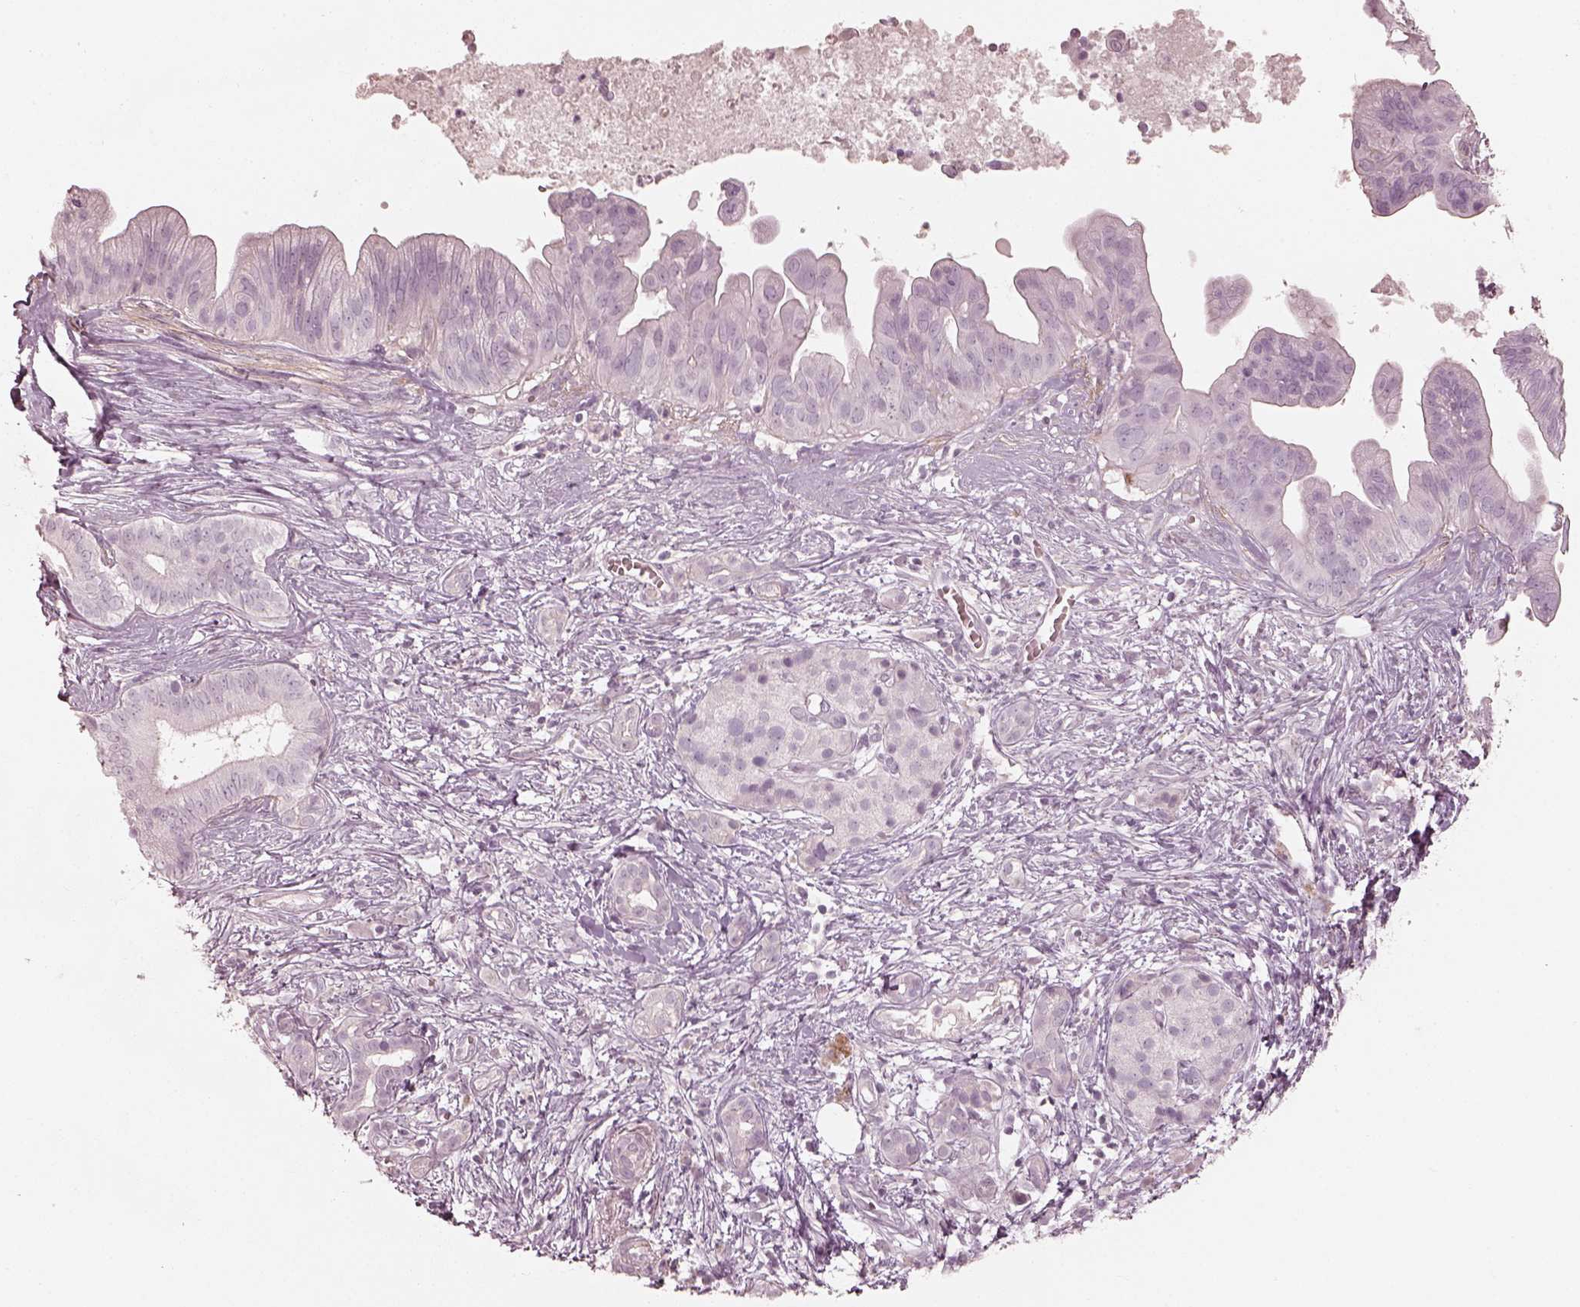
{"staining": {"intensity": "negative", "quantity": "none", "location": "none"}, "tissue": "pancreatic cancer", "cell_type": "Tumor cells", "image_type": "cancer", "snomed": [{"axis": "morphology", "description": "Adenocarcinoma, NOS"}, {"axis": "topography", "description": "Pancreas"}], "caption": "Tumor cells show no significant protein staining in adenocarcinoma (pancreatic).", "gene": "PRLHR", "patient": {"sex": "male", "age": 61}}